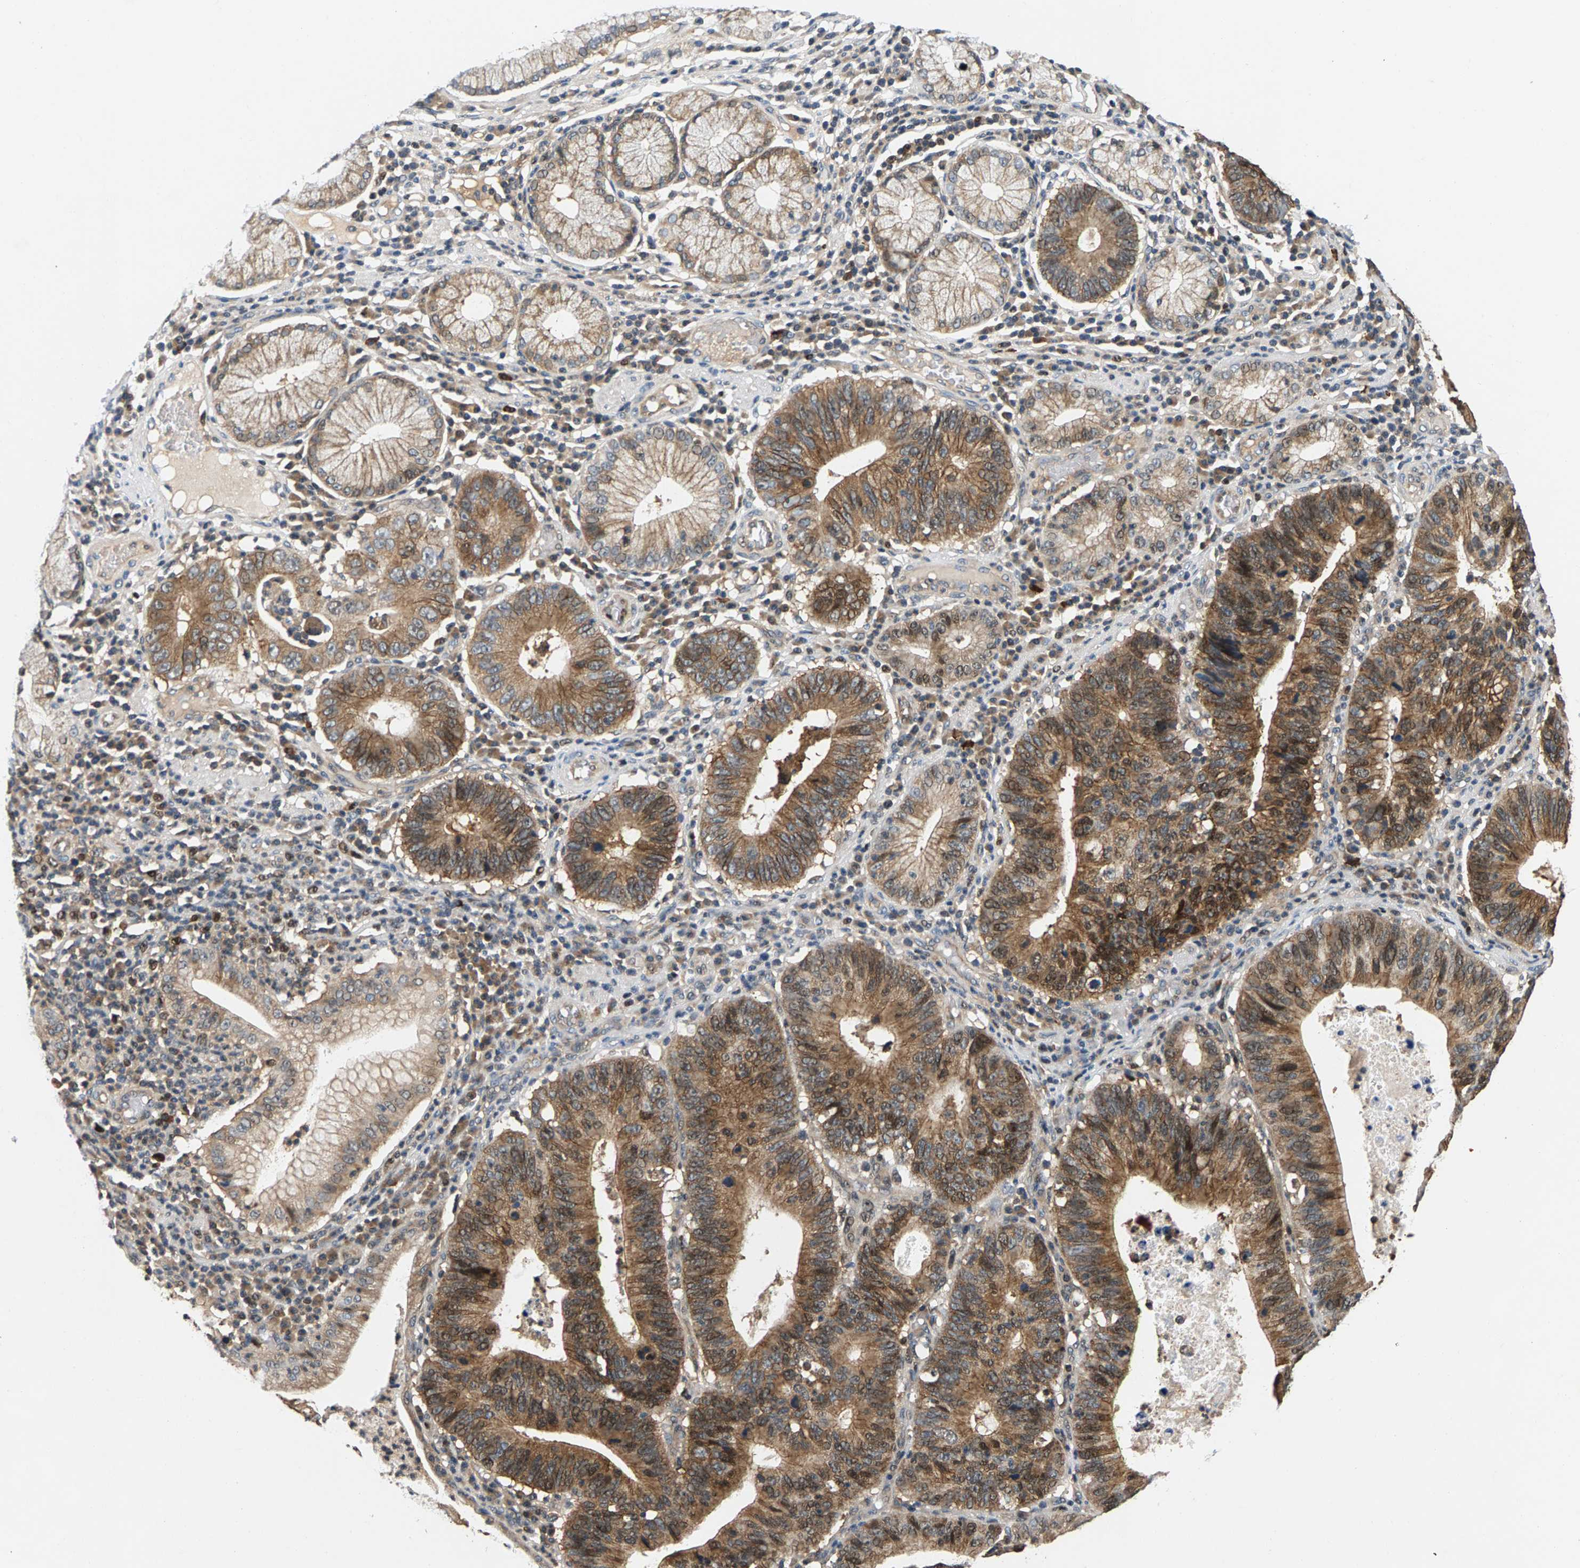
{"staining": {"intensity": "moderate", "quantity": ">75%", "location": "cytoplasmic/membranous"}, "tissue": "stomach cancer", "cell_type": "Tumor cells", "image_type": "cancer", "snomed": [{"axis": "morphology", "description": "Adenocarcinoma, NOS"}, {"axis": "topography", "description": "Stomach"}], "caption": "Immunohistochemical staining of human adenocarcinoma (stomach) demonstrates moderate cytoplasmic/membranous protein staining in approximately >75% of tumor cells.", "gene": "FAM78A", "patient": {"sex": "male", "age": 59}}